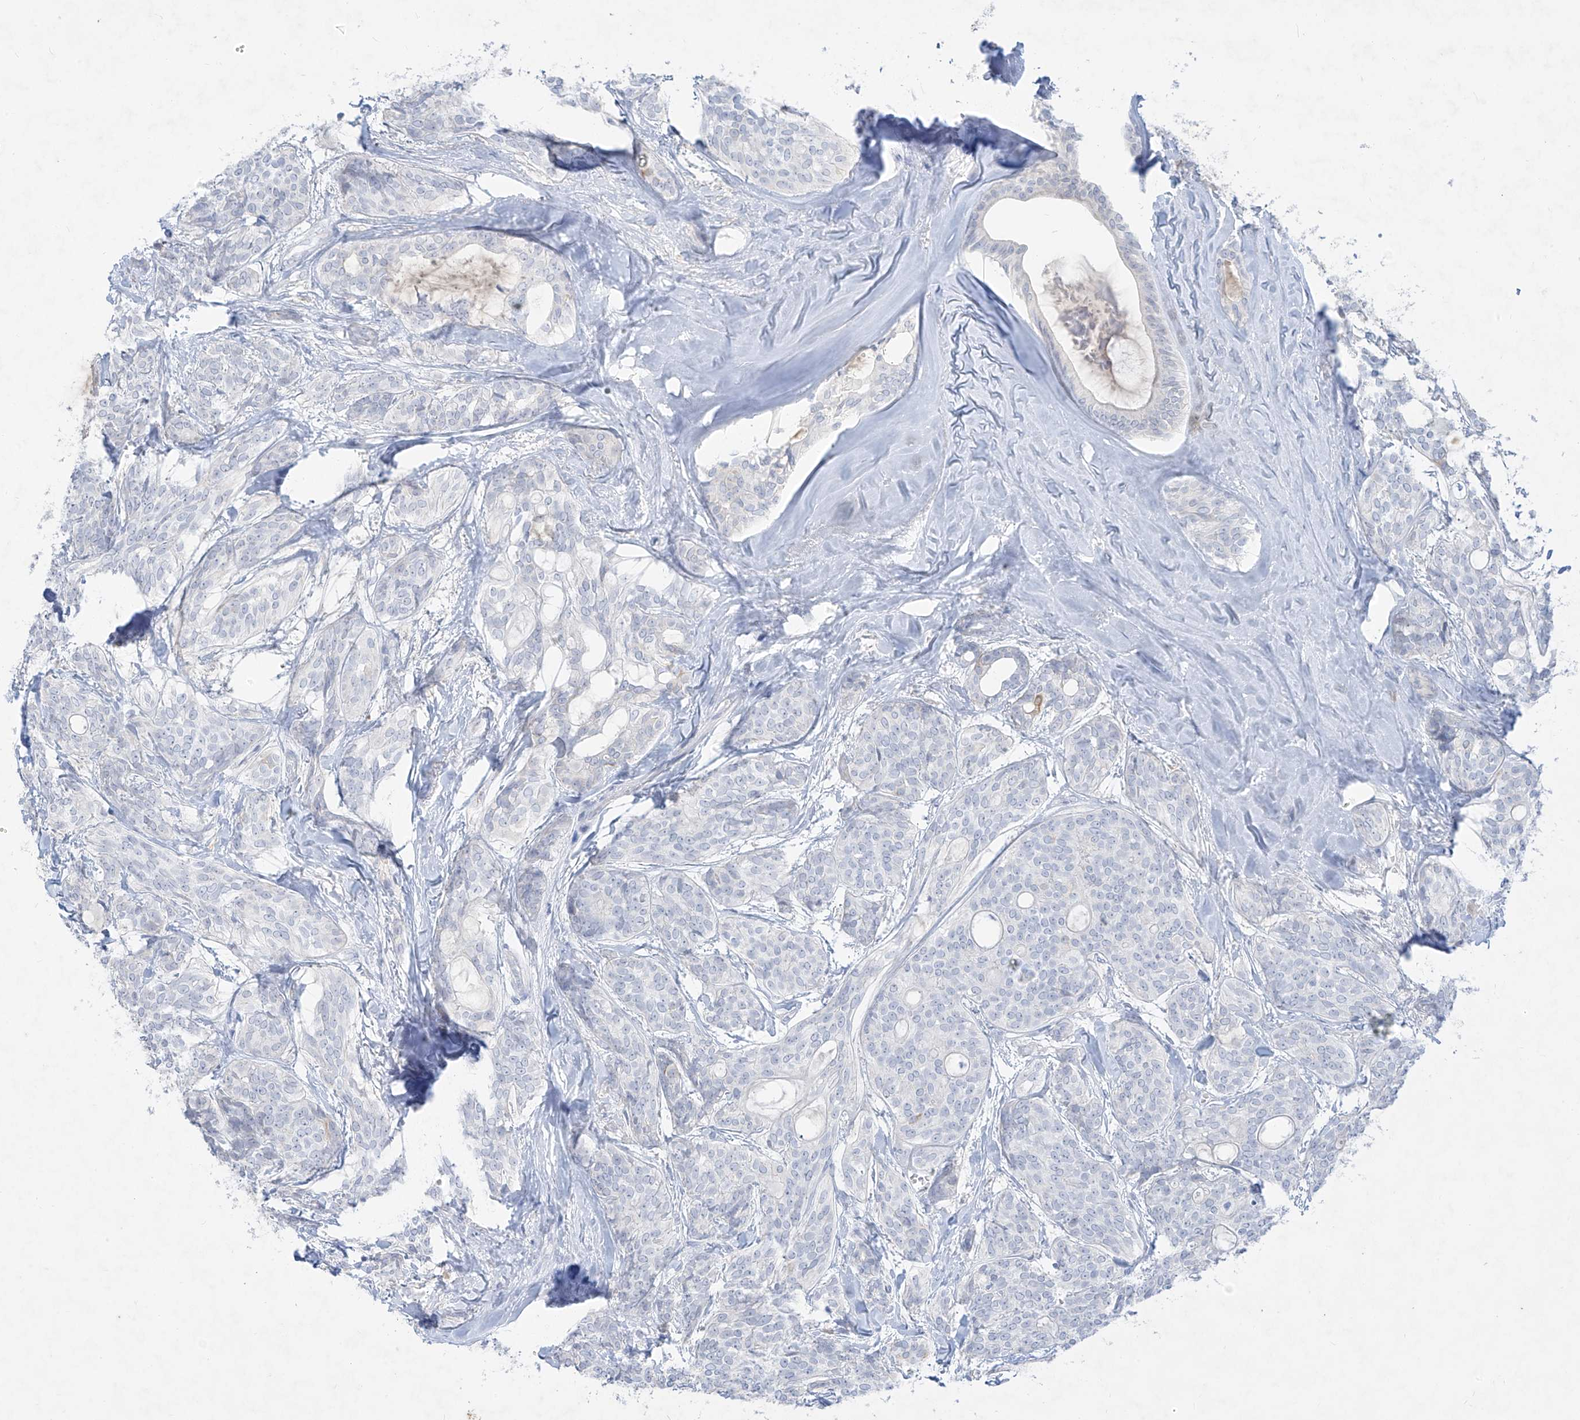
{"staining": {"intensity": "negative", "quantity": "none", "location": "none"}, "tissue": "head and neck cancer", "cell_type": "Tumor cells", "image_type": "cancer", "snomed": [{"axis": "morphology", "description": "Adenocarcinoma, NOS"}, {"axis": "topography", "description": "Head-Neck"}], "caption": "Protein analysis of head and neck cancer reveals no significant positivity in tumor cells.", "gene": "TGM4", "patient": {"sex": "male", "age": 66}}